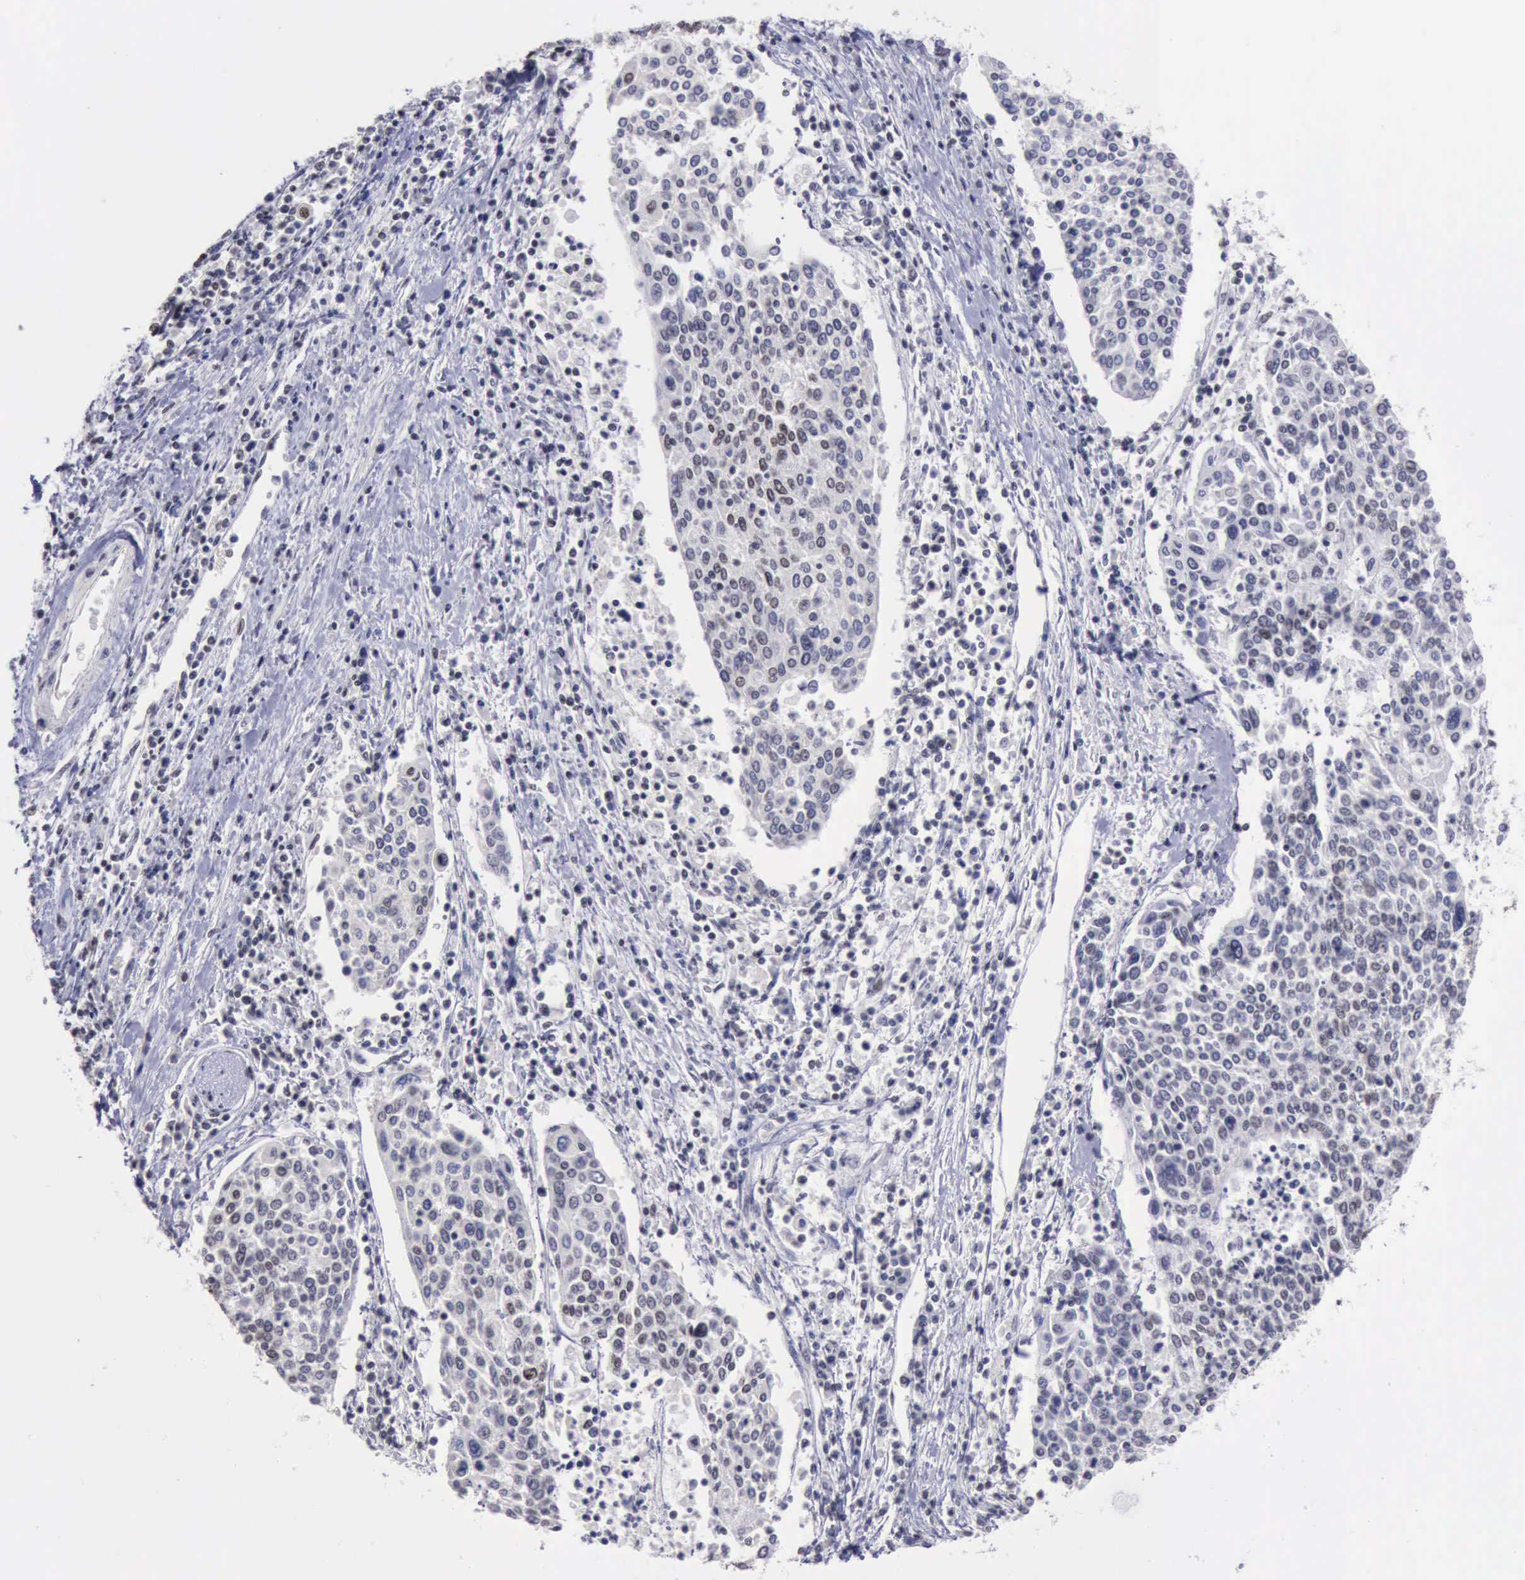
{"staining": {"intensity": "negative", "quantity": "none", "location": "none"}, "tissue": "cervical cancer", "cell_type": "Tumor cells", "image_type": "cancer", "snomed": [{"axis": "morphology", "description": "Squamous cell carcinoma, NOS"}, {"axis": "topography", "description": "Cervix"}], "caption": "Immunohistochemistry (IHC) of human cervical squamous cell carcinoma exhibits no expression in tumor cells.", "gene": "YY1", "patient": {"sex": "female", "age": 40}}